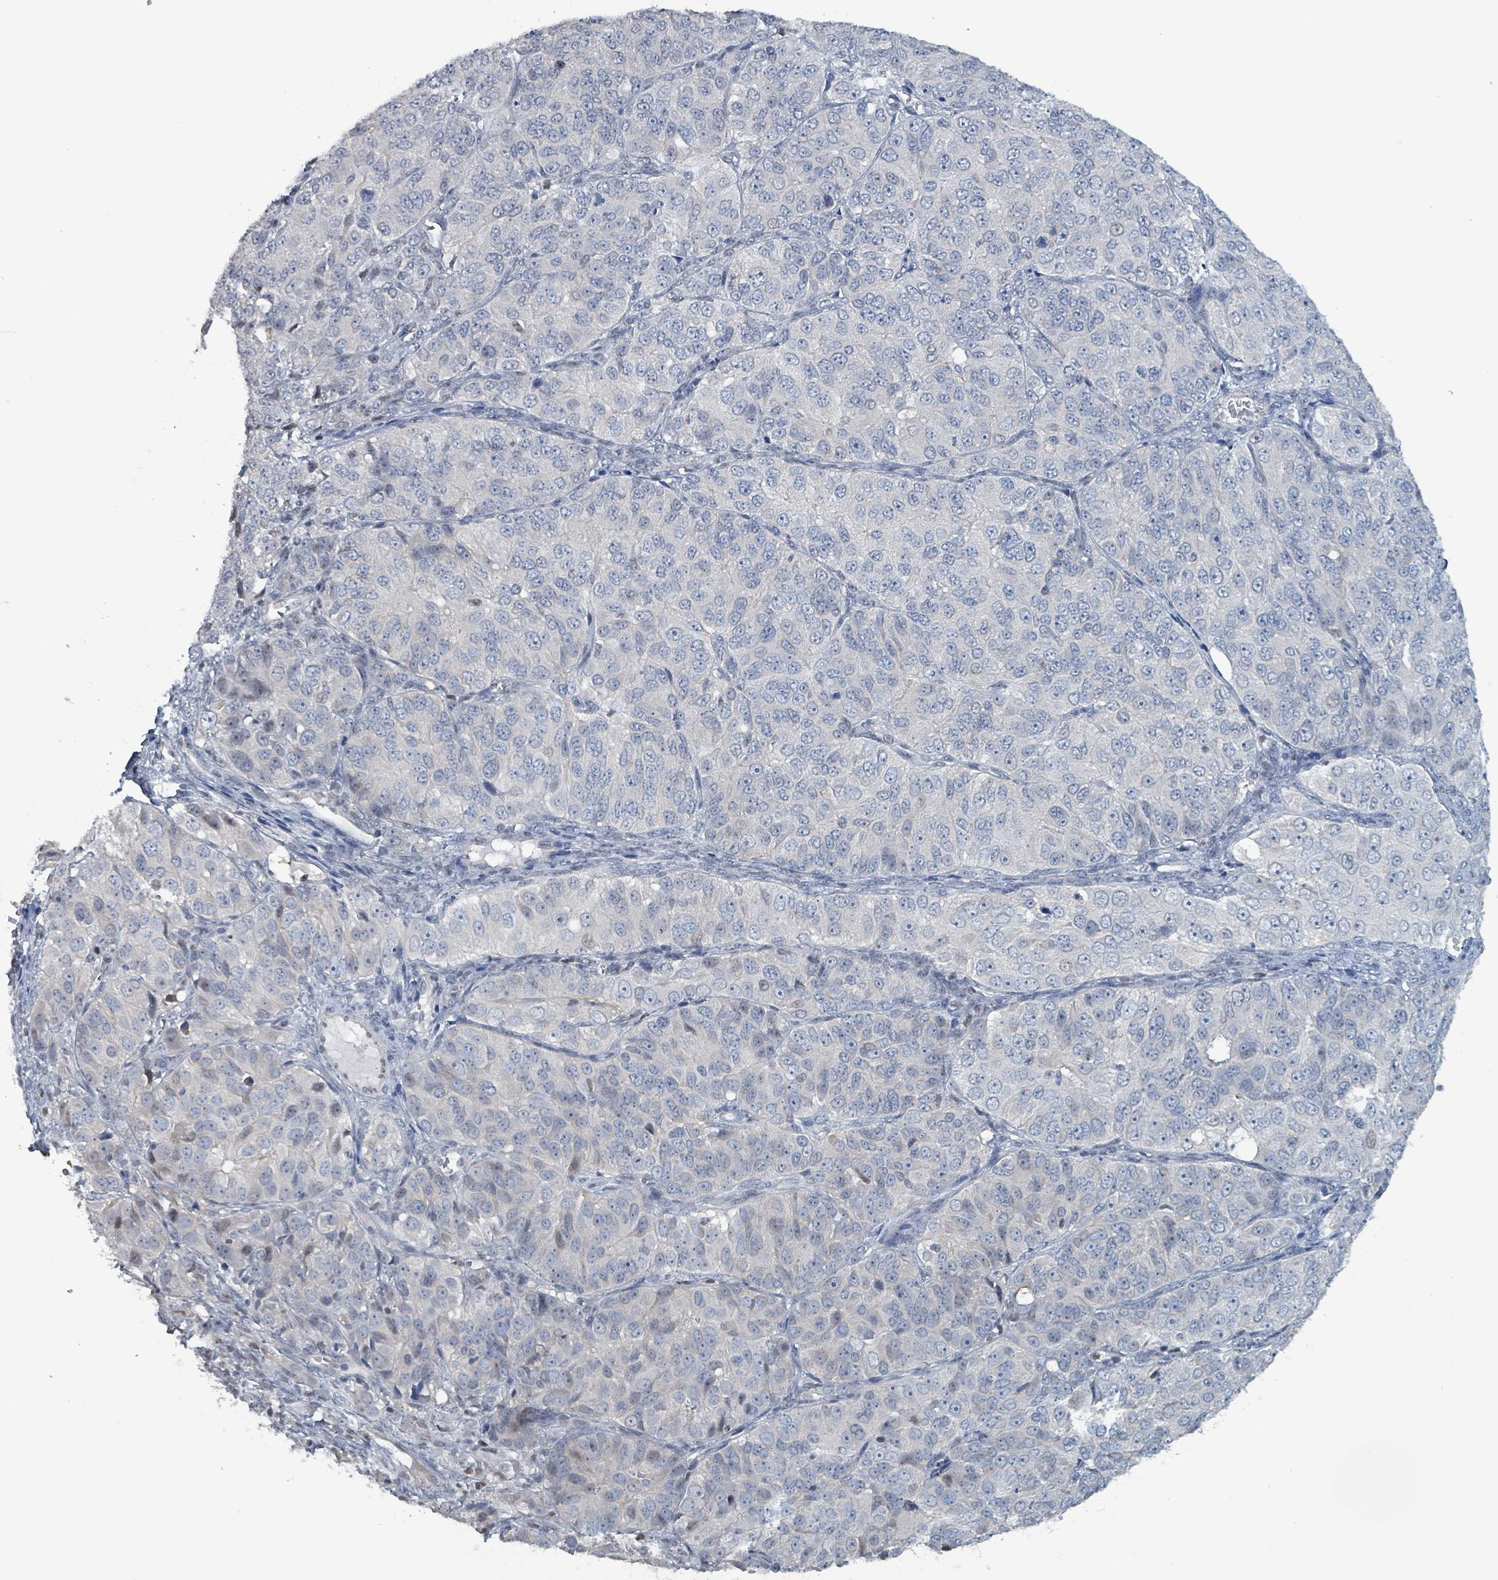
{"staining": {"intensity": "negative", "quantity": "none", "location": "none"}, "tissue": "ovarian cancer", "cell_type": "Tumor cells", "image_type": "cancer", "snomed": [{"axis": "morphology", "description": "Carcinoma, endometroid"}, {"axis": "topography", "description": "Ovary"}], "caption": "Tumor cells are negative for protein expression in human ovarian cancer (endometroid carcinoma).", "gene": "BIVM", "patient": {"sex": "female", "age": 51}}